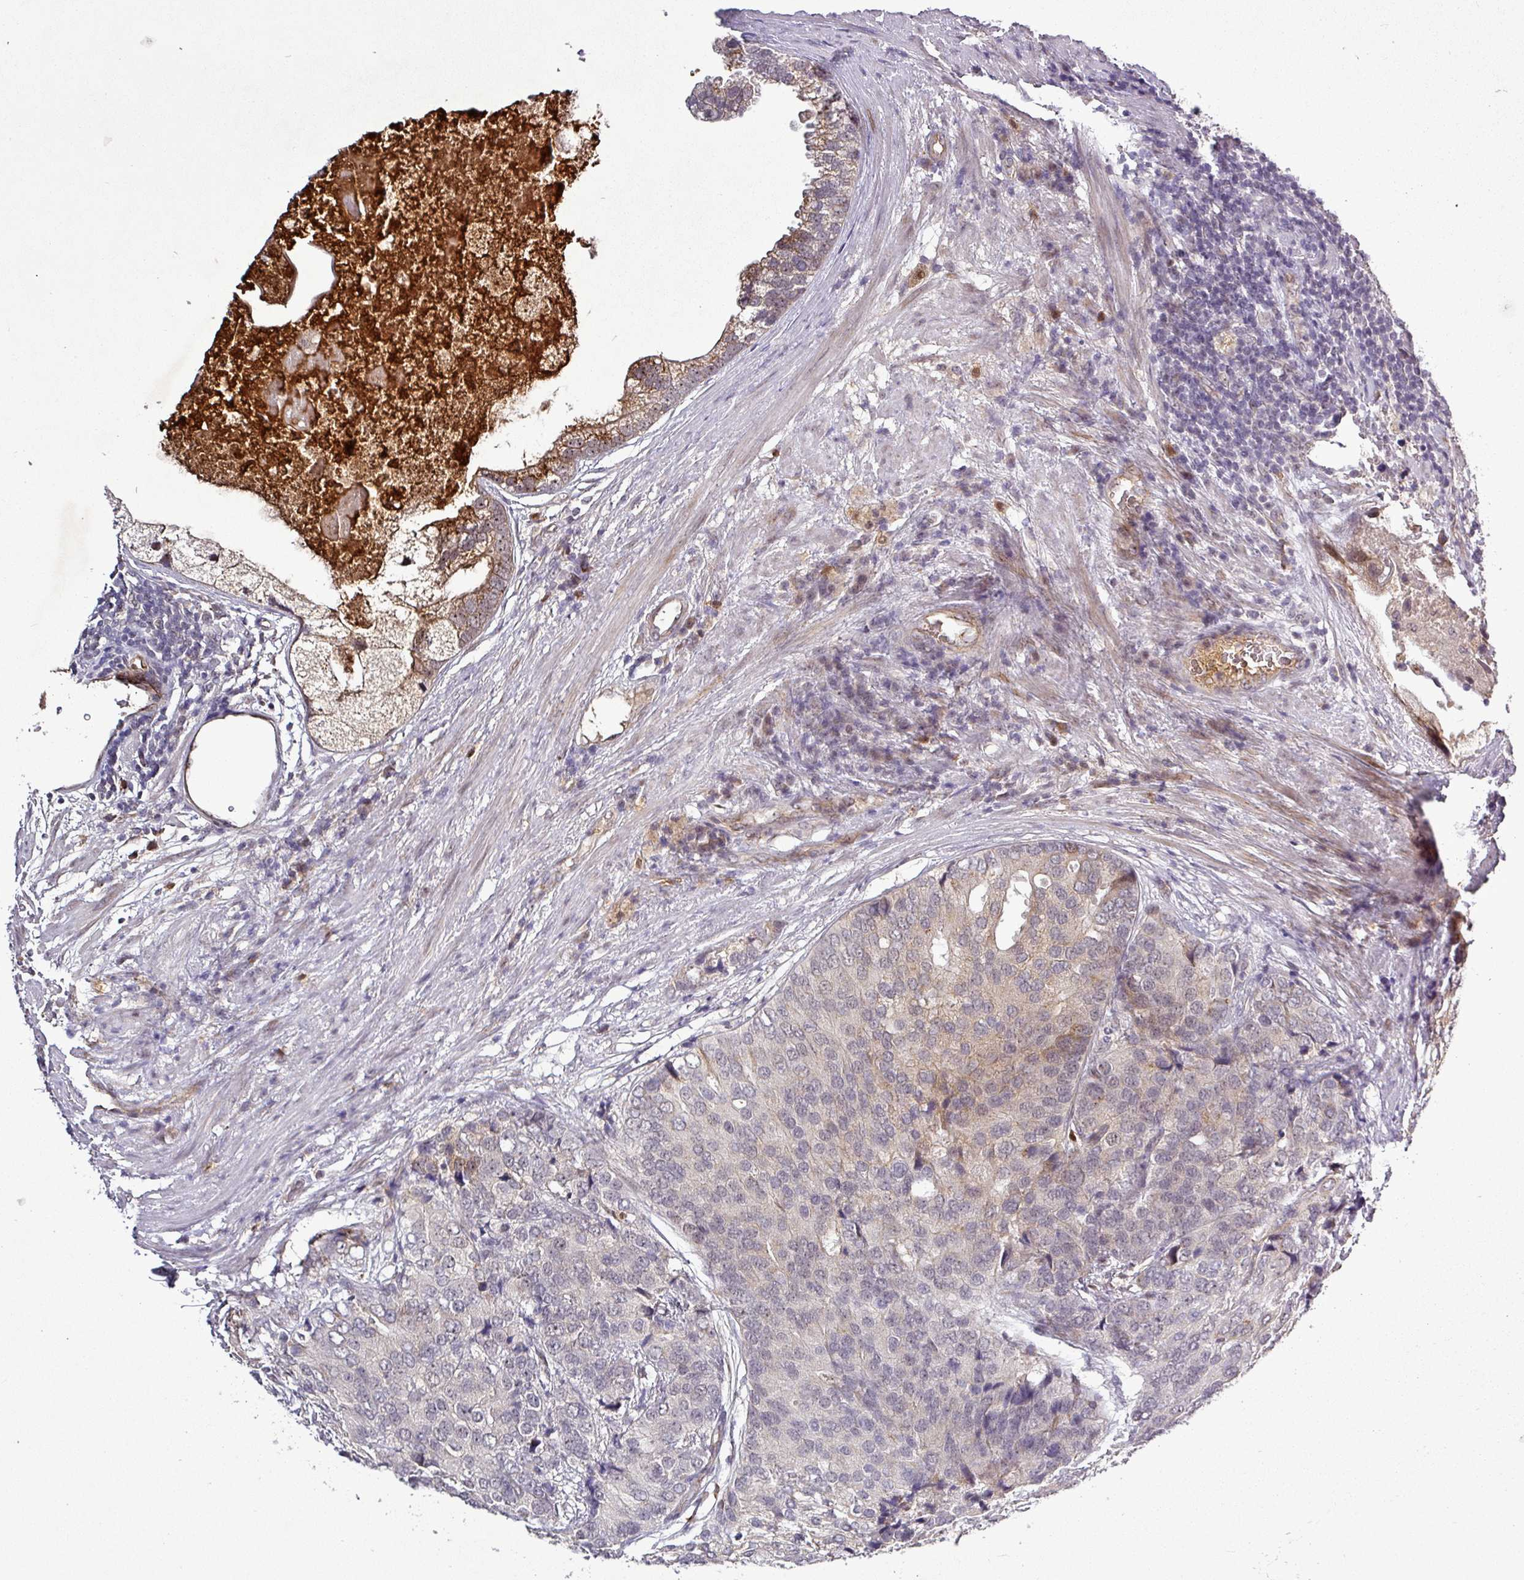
{"staining": {"intensity": "weak", "quantity": "<25%", "location": "cytoplasmic/membranous"}, "tissue": "prostate cancer", "cell_type": "Tumor cells", "image_type": "cancer", "snomed": [{"axis": "morphology", "description": "Adenocarcinoma, High grade"}, {"axis": "topography", "description": "Prostate"}], "caption": "Histopathology image shows no protein positivity in tumor cells of prostate cancer tissue.", "gene": "PCDH1", "patient": {"sex": "male", "age": 62}}